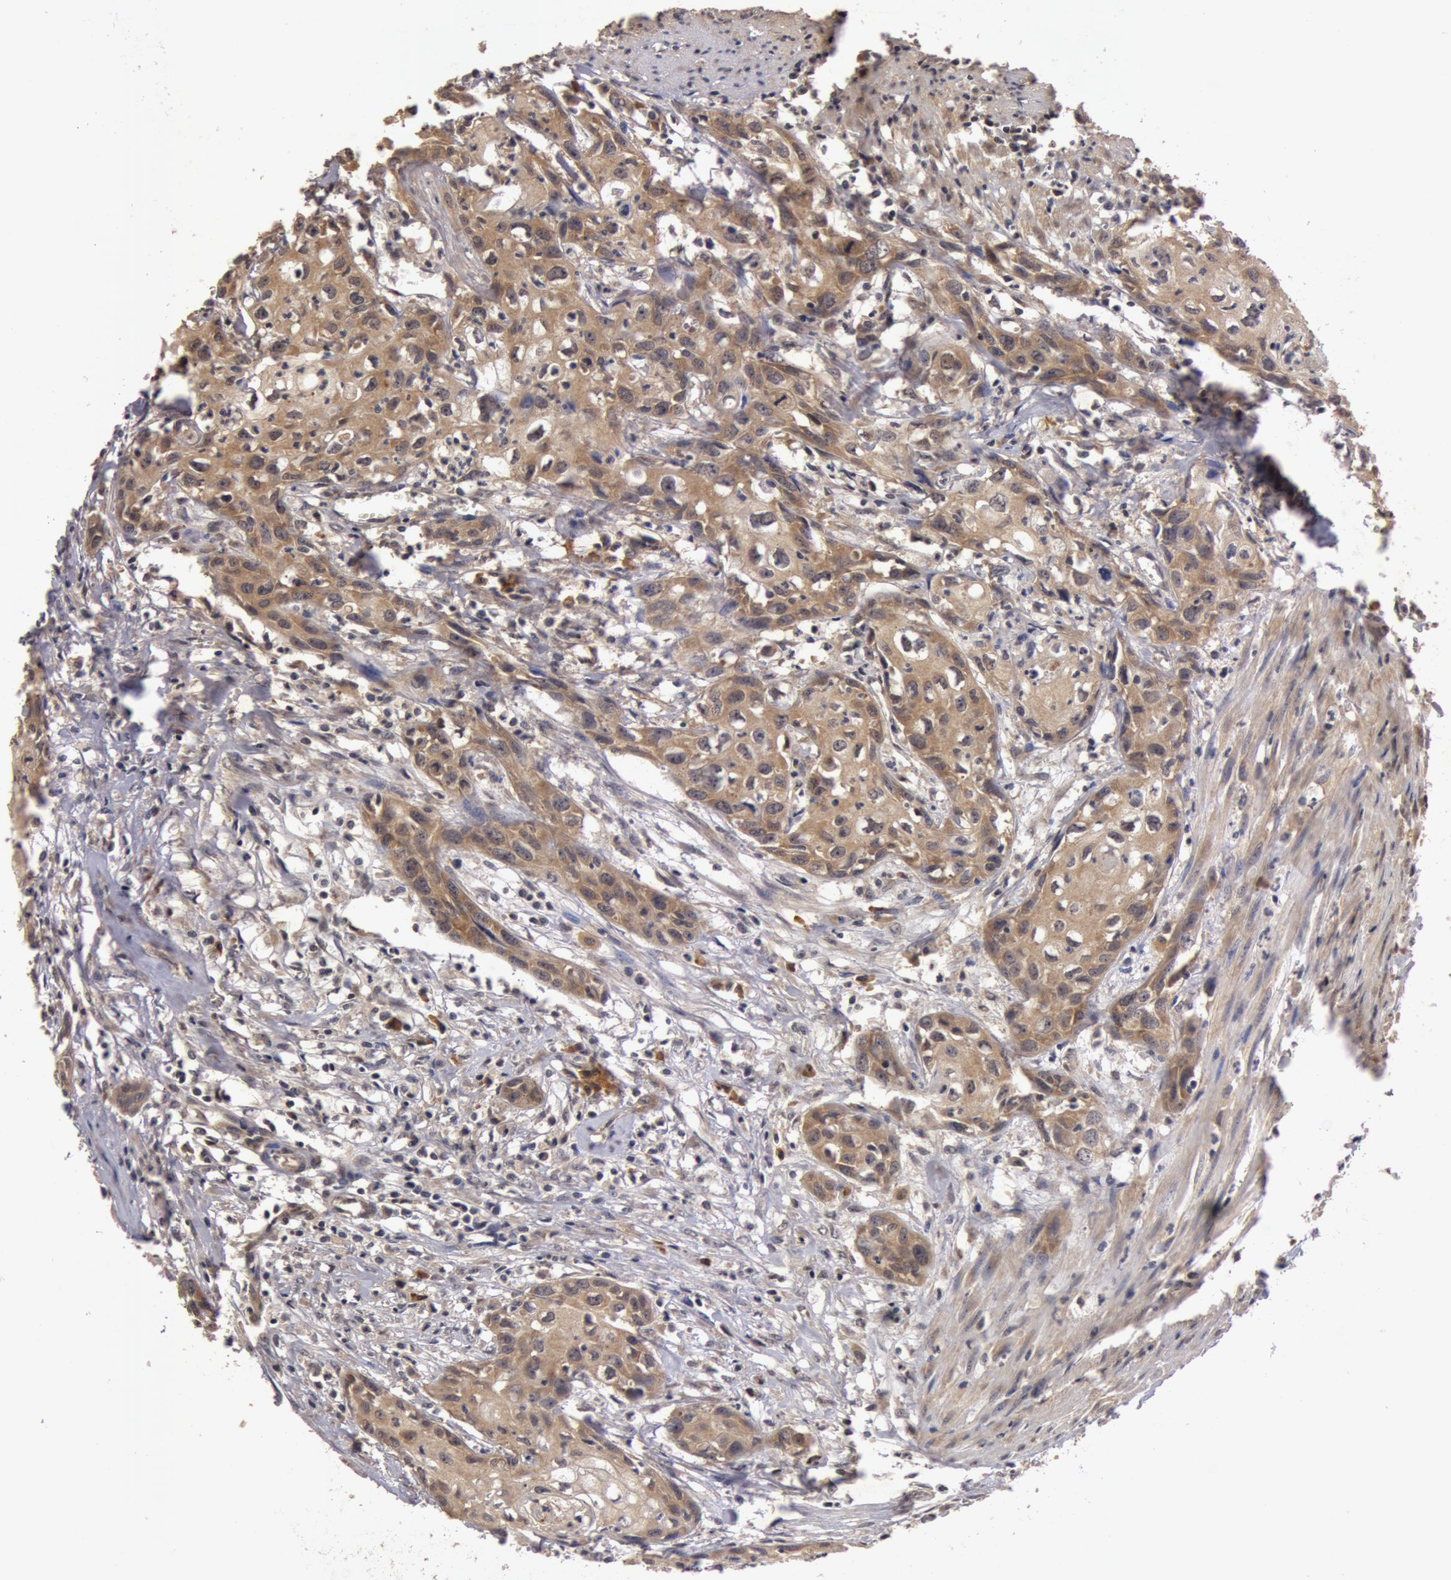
{"staining": {"intensity": "moderate", "quantity": ">75%", "location": "cytoplasmic/membranous"}, "tissue": "urothelial cancer", "cell_type": "Tumor cells", "image_type": "cancer", "snomed": [{"axis": "morphology", "description": "Urothelial carcinoma, High grade"}, {"axis": "topography", "description": "Urinary bladder"}], "caption": "Immunohistochemical staining of urothelial cancer reveals medium levels of moderate cytoplasmic/membranous positivity in approximately >75% of tumor cells.", "gene": "BCHE", "patient": {"sex": "male", "age": 54}}